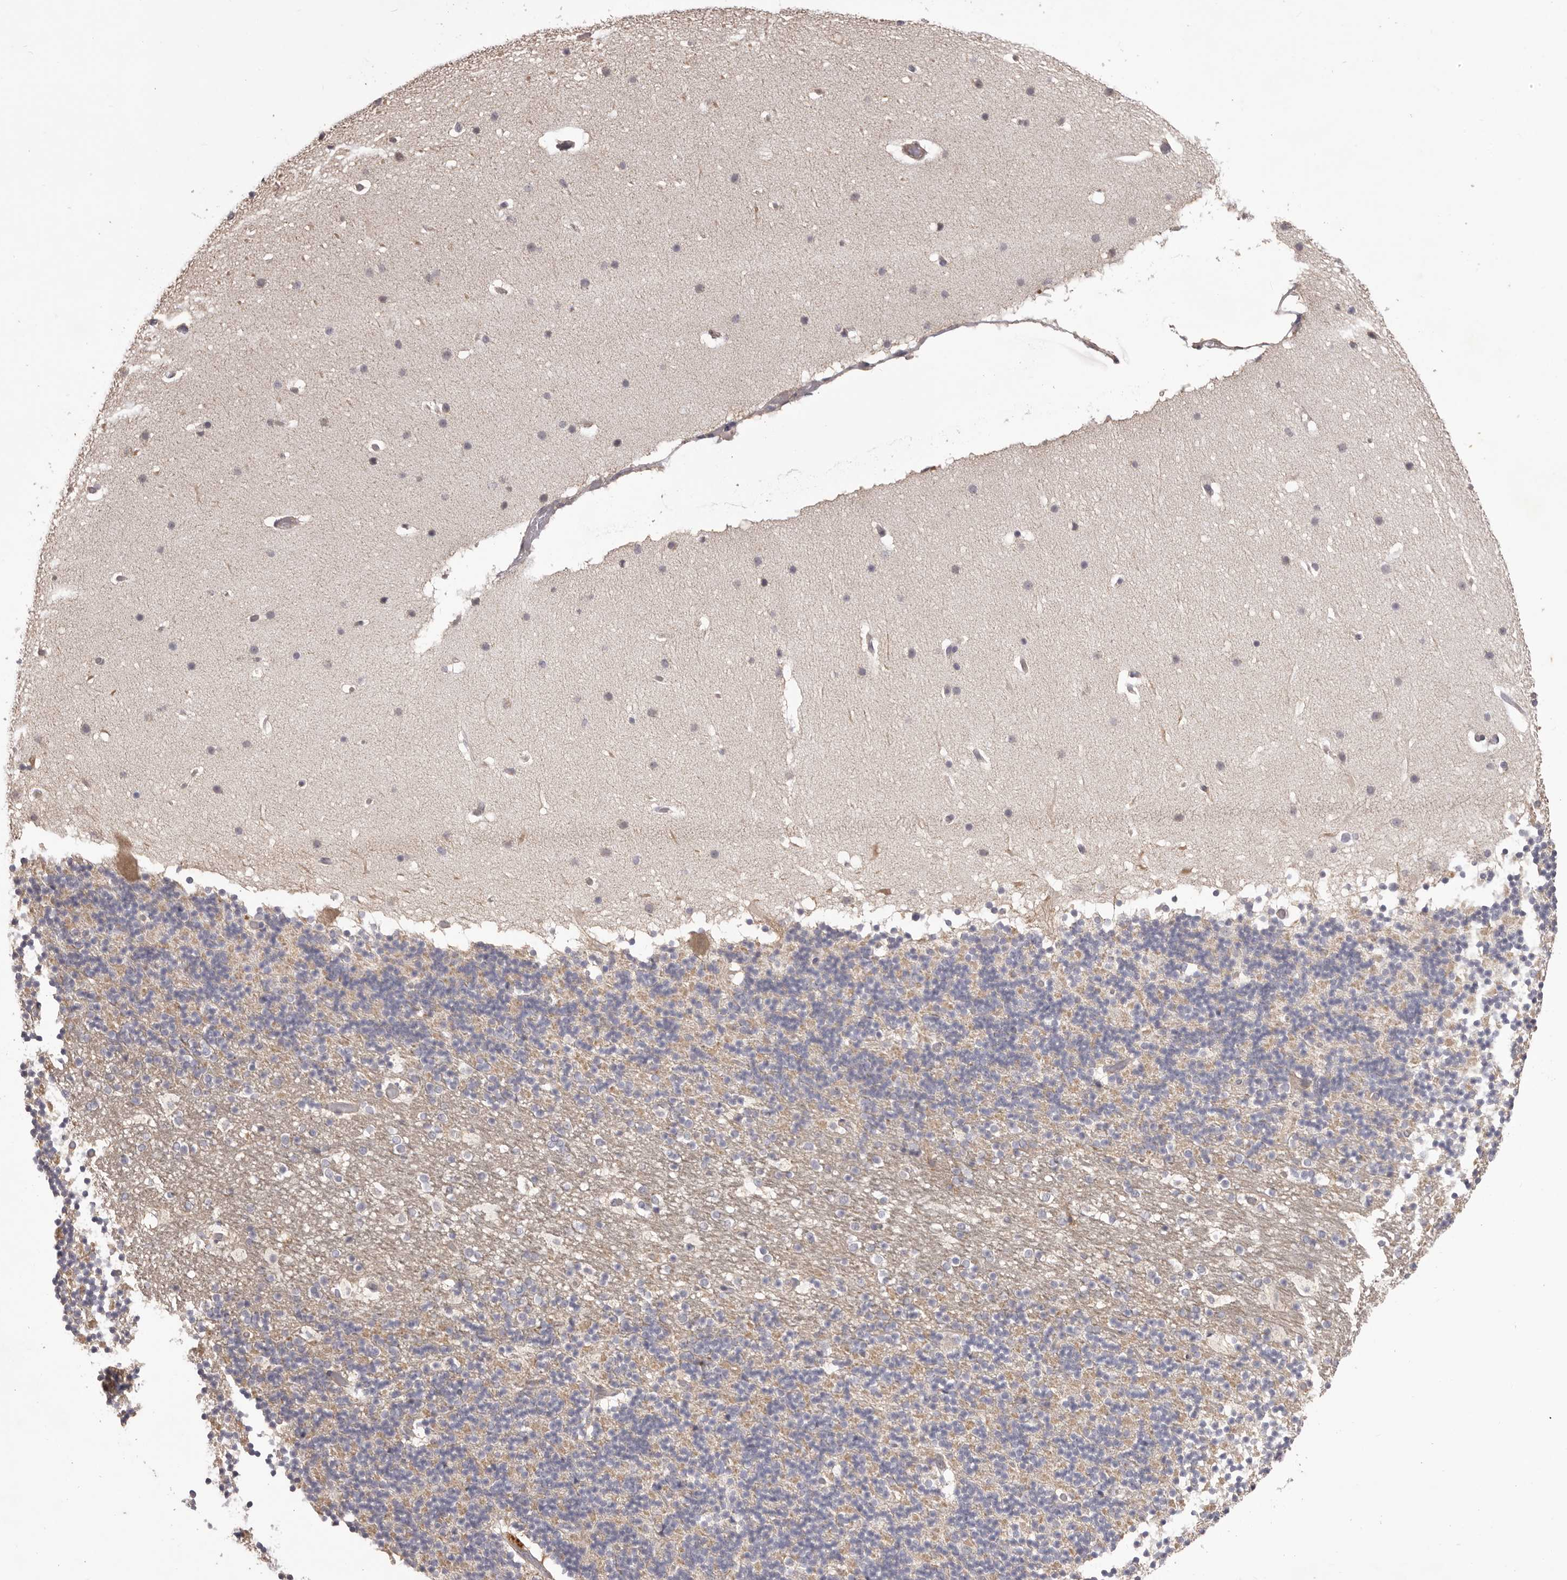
{"staining": {"intensity": "negative", "quantity": "none", "location": "none"}, "tissue": "cerebellum", "cell_type": "Cells in granular layer", "image_type": "normal", "snomed": [{"axis": "morphology", "description": "Normal tissue, NOS"}, {"axis": "topography", "description": "Cerebellum"}], "caption": "Cells in granular layer are negative for protein expression in normal human cerebellum.", "gene": "HRH1", "patient": {"sex": "male", "age": 57}}